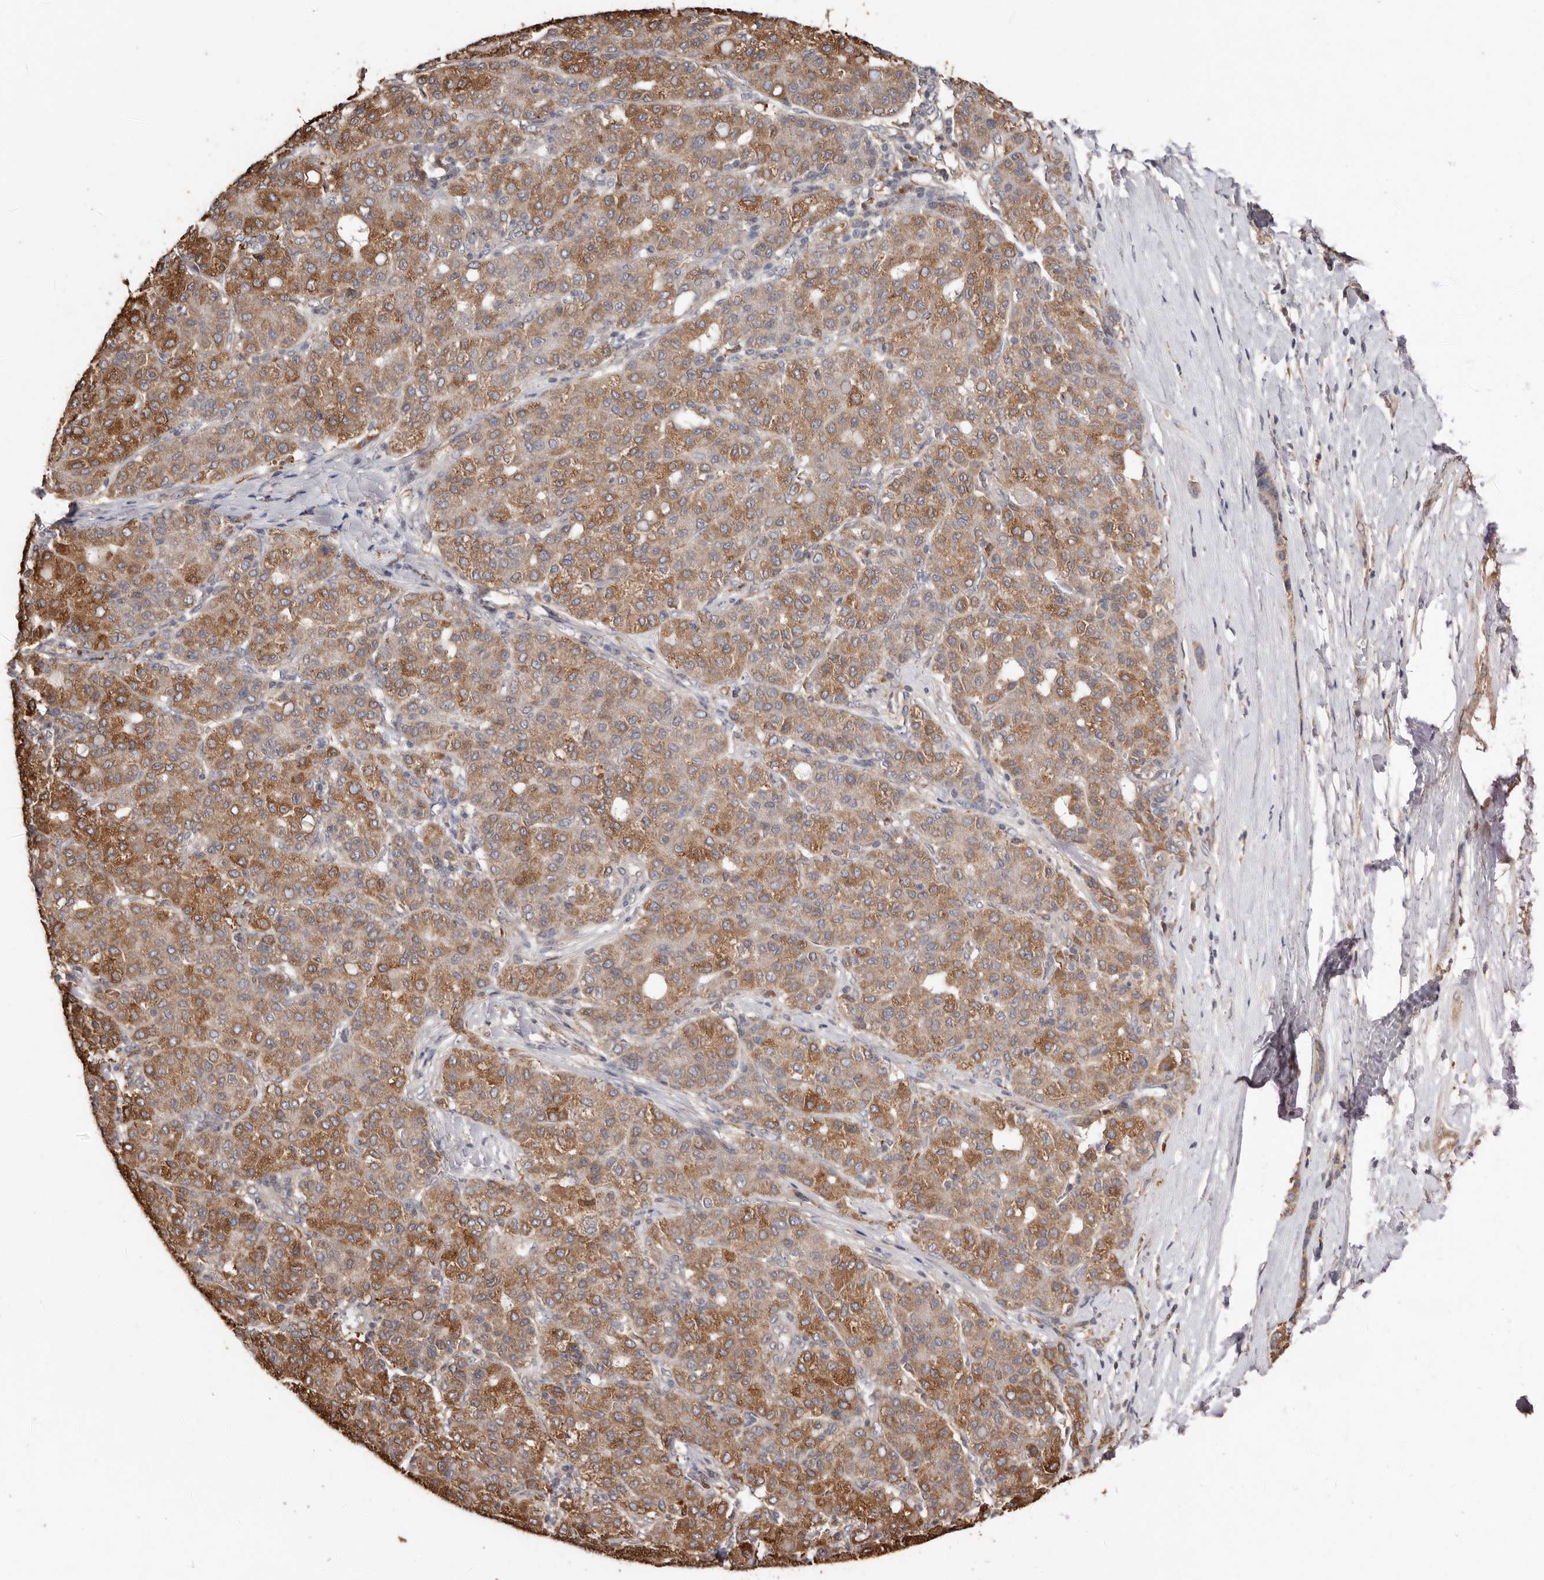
{"staining": {"intensity": "strong", "quantity": "25%-75%", "location": "cytoplasmic/membranous"}, "tissue": "liver cancer", "cell_type": "Tumor cells", "image_type": "cancer", "snomed": [{"axis": "morphology", "description": "Carcinoma, Hepatocellular, NOS"}, {"axis": "topography", "description": "Liver"}], "caption": "Protein staining shows strong cytoplasmic/membranous staining in about 25%-75% of tumor cells in liver cancer (hepatocellular carcinoma).", "gene": "RSPO2", "patient": {"sex": "male", "age": 65}}